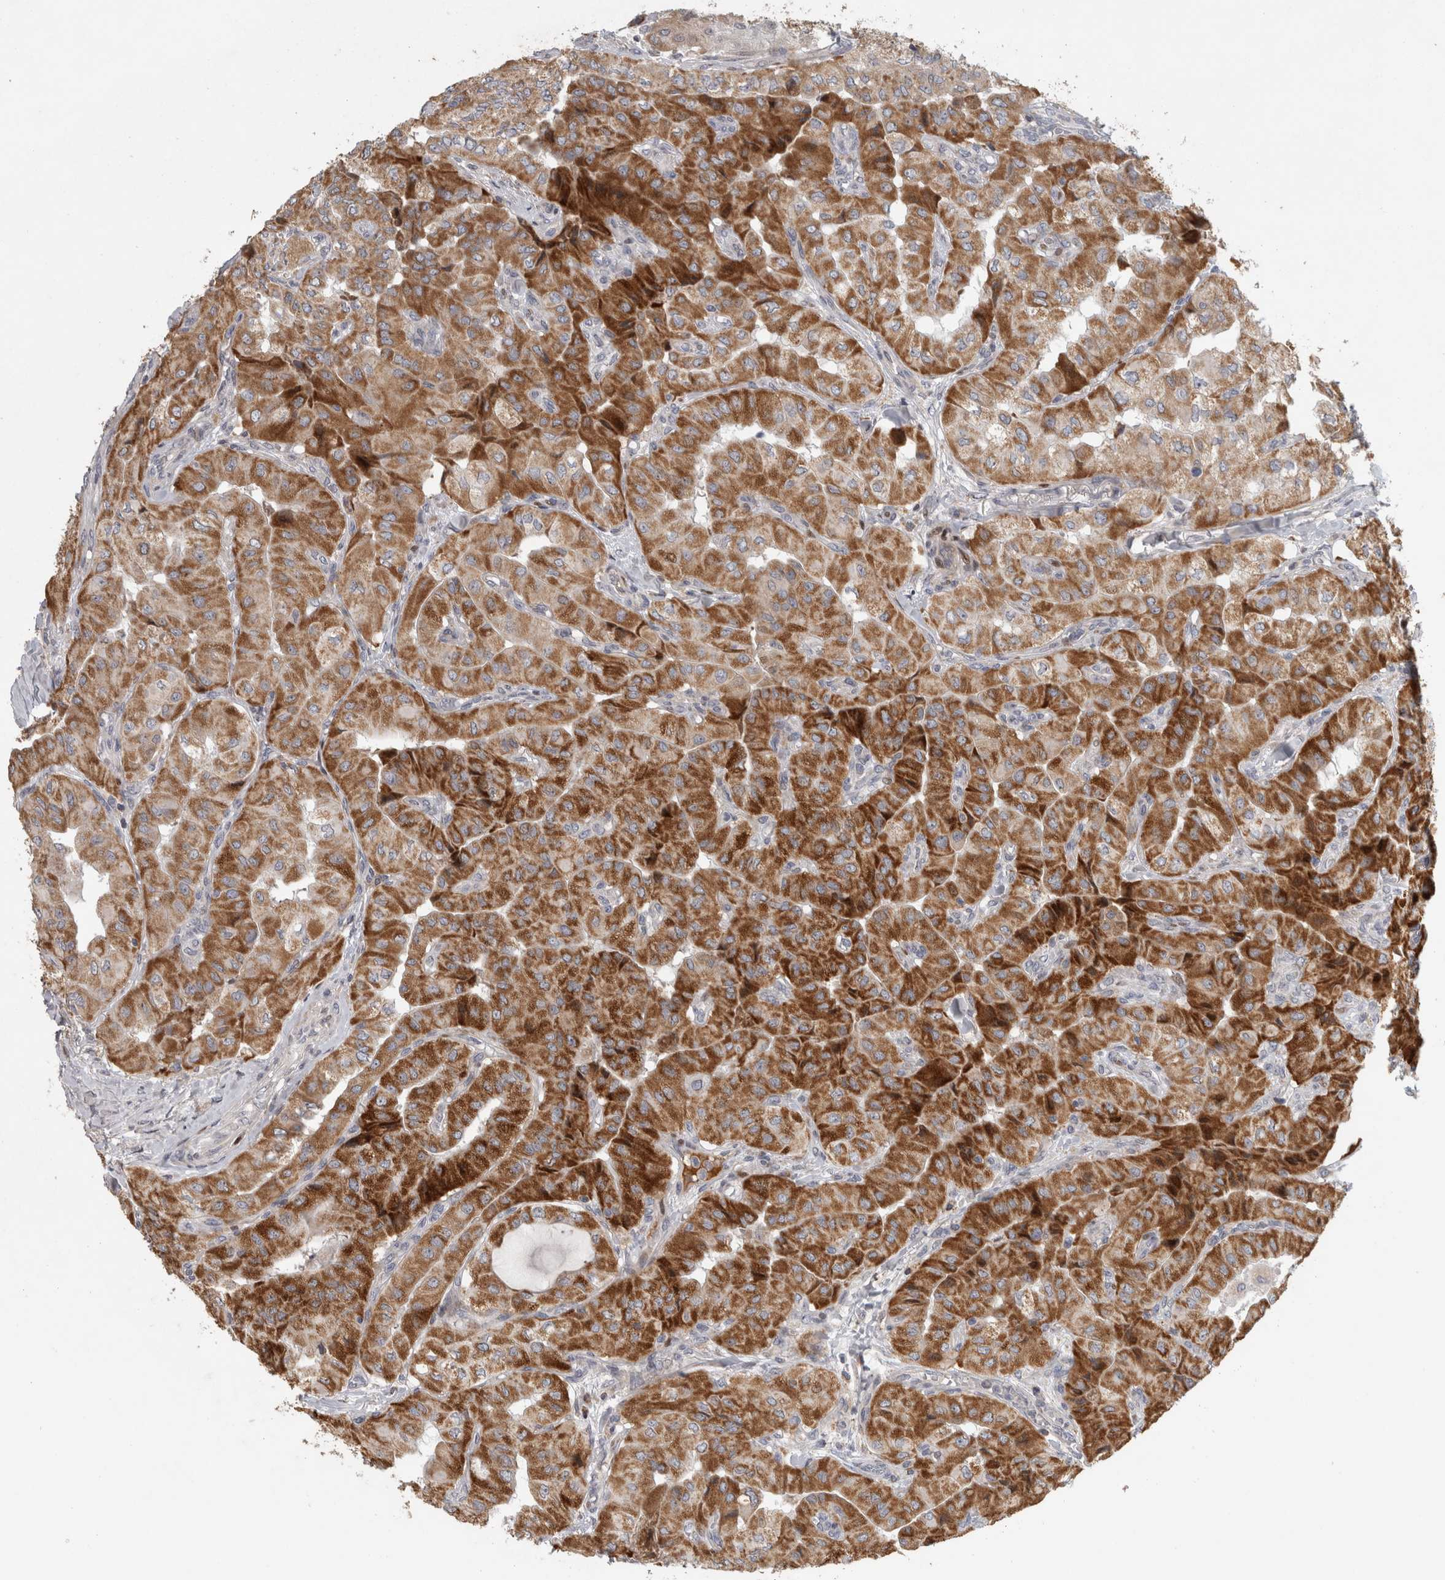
{"staining": {"intensity": "strong", "quantity": ">75%", "location": "cytoplasmic/membranous"}, "tissue": "thyroid cancer", "cell_type": "Tumor cells", "image_type": "cancer", "snomed": [{"axis": "morphology", "description": "Papillary adenocarcinoma, NOS"}, {"axis": "topography", "description": "Thyroid gland"}], "caption": "An image of human papillary adenocarcinoma (thyroid) stained for a protein reveals strong cytoplasmic/membranous brown staining in tumor cells.", "gene": "RBM48", "patient": {"sex": "female", "age": 59}}